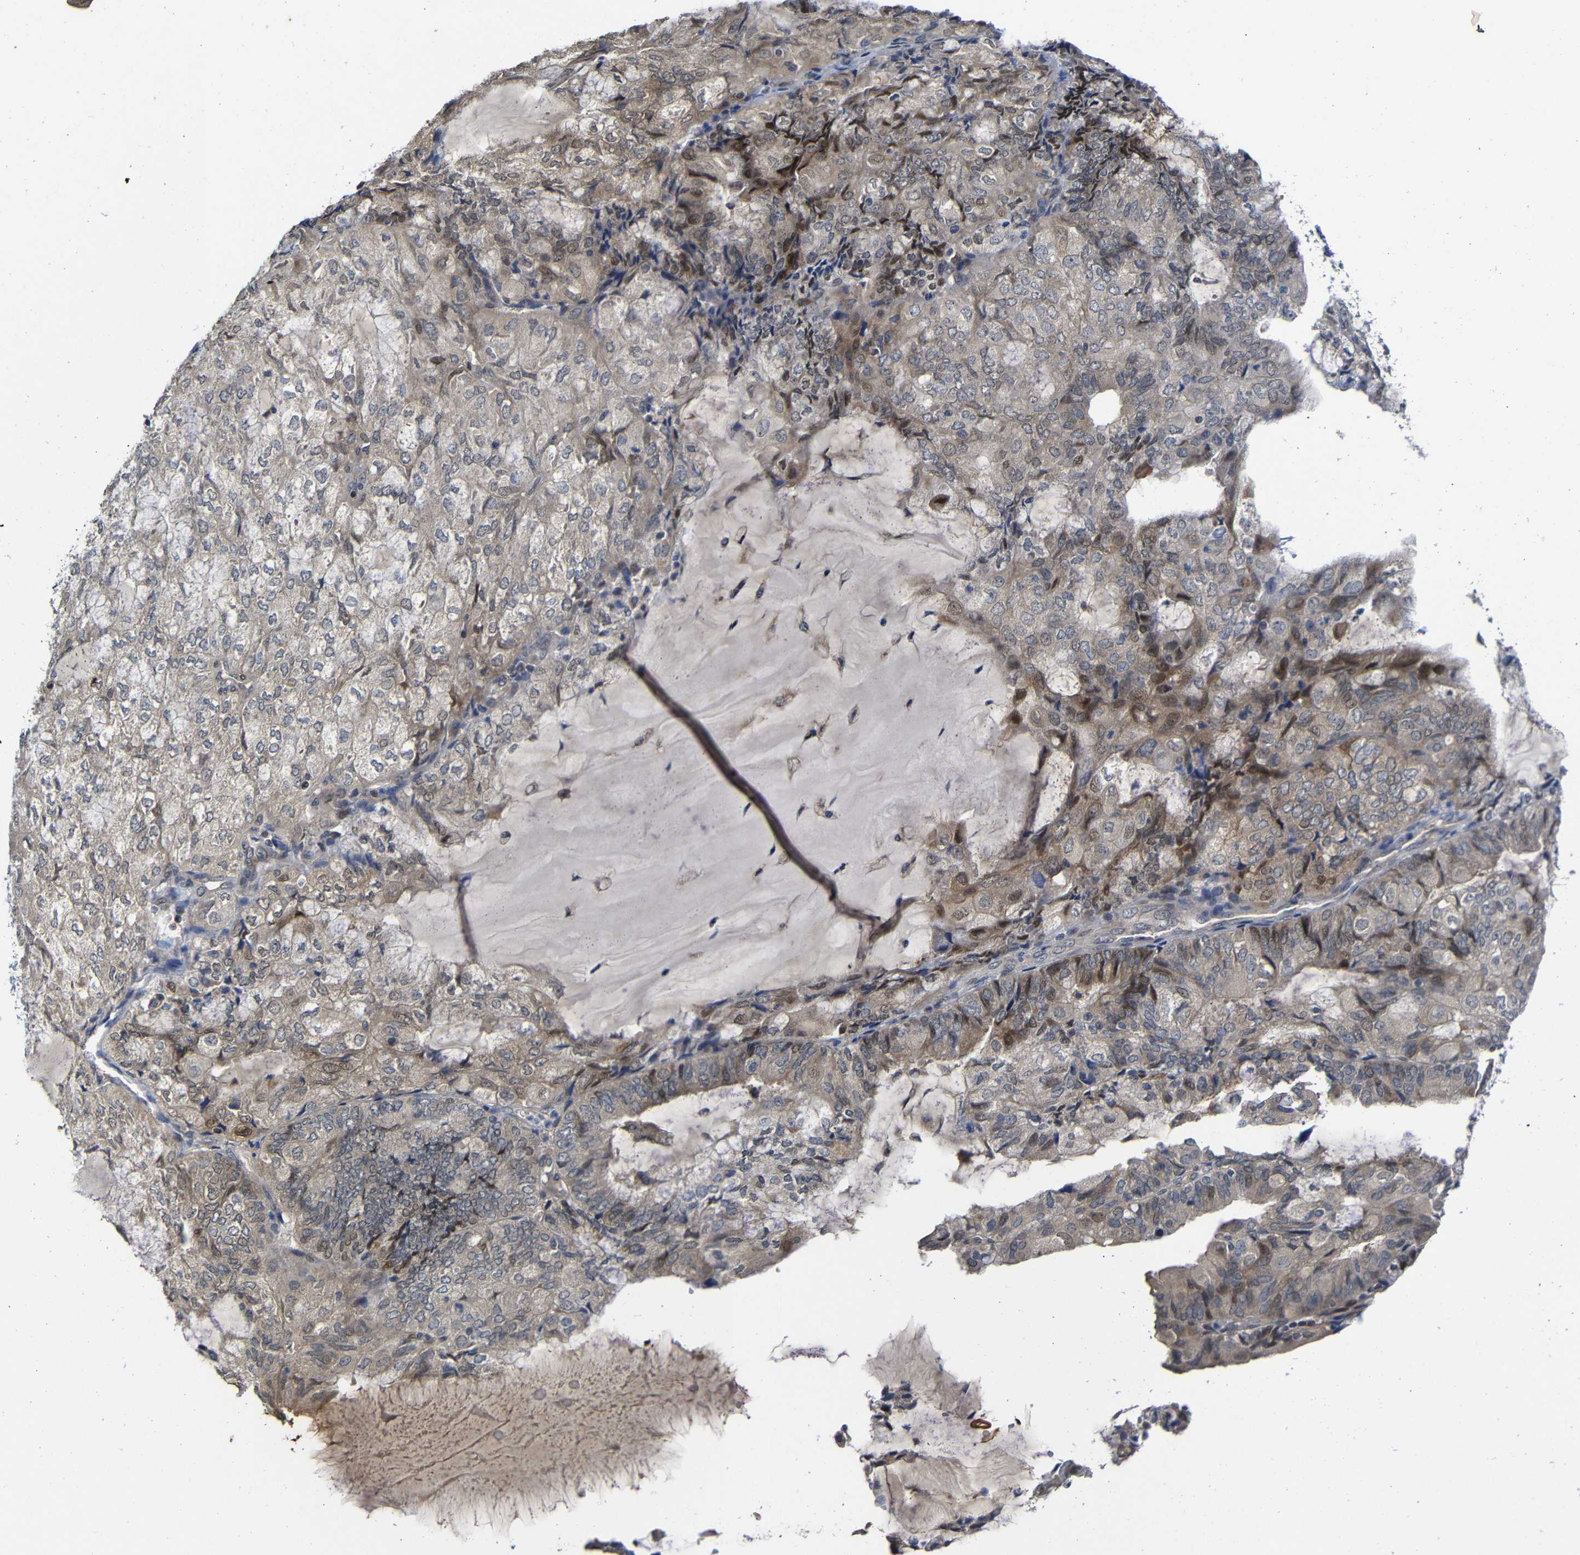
{"staining": {"intensity": "moderate", "quantity": "<25%", "location": "cytoplasmic/membranous"}, "tissue": "endometrial cancer", "cell_type": "Tumor cells", "image_type": "cancer", "snomed": [{"axis": "morphology", "description": "Adenocarcinoma, NOS"}, {"axis": "topography", "description": "Endometrium"}], "caption": "Endometrial cancer stained for a protein reveals moderate cytoplasmic/membranous positivity in tumor cells.", "gene": "ATG12", "patient": {"sex": "female", "age": 81}}